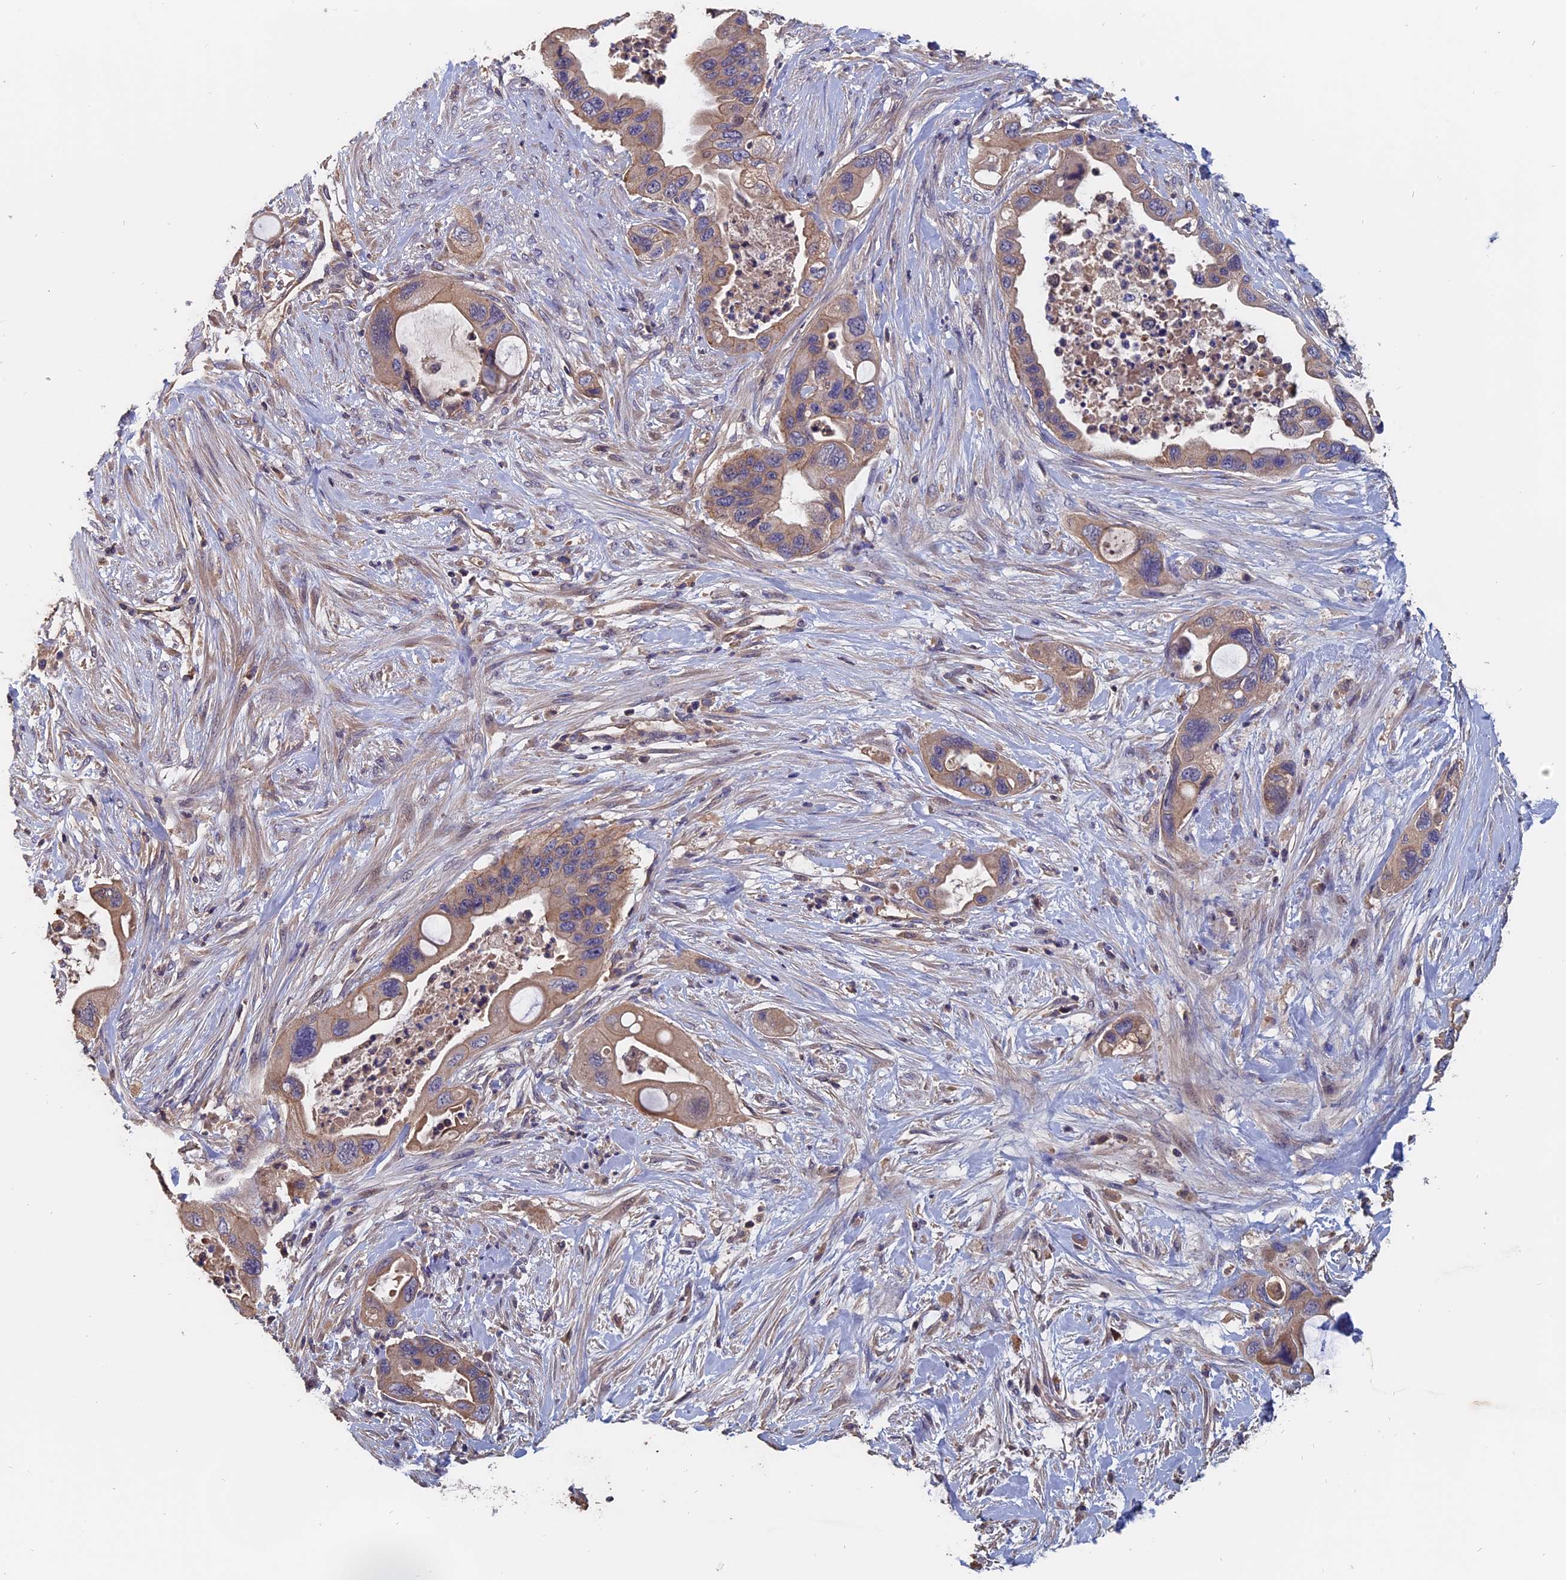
{"staining": {"intensity": "weak", "quantity": ">75%", "location": "cytoplasmic/membranous"}, "tissue": "pancreatic cancer", "cell_type": "Tumor cells", "image_type": "cancer", "snomed": [{"axis": "morphology", "description": "Adenocarcinoma, NOS"}, {"axis": "topography", "description": "Pancreas"}], "caption": "DAB immunohistochemical staining of human pancreatic adenocarcinoma demonstrates weak cytoplasmic/membranous protein expression in approximately >75% of tumor cells.", "gene": "SLC33A1", "patient": {"sex": "female", "age": 71}}